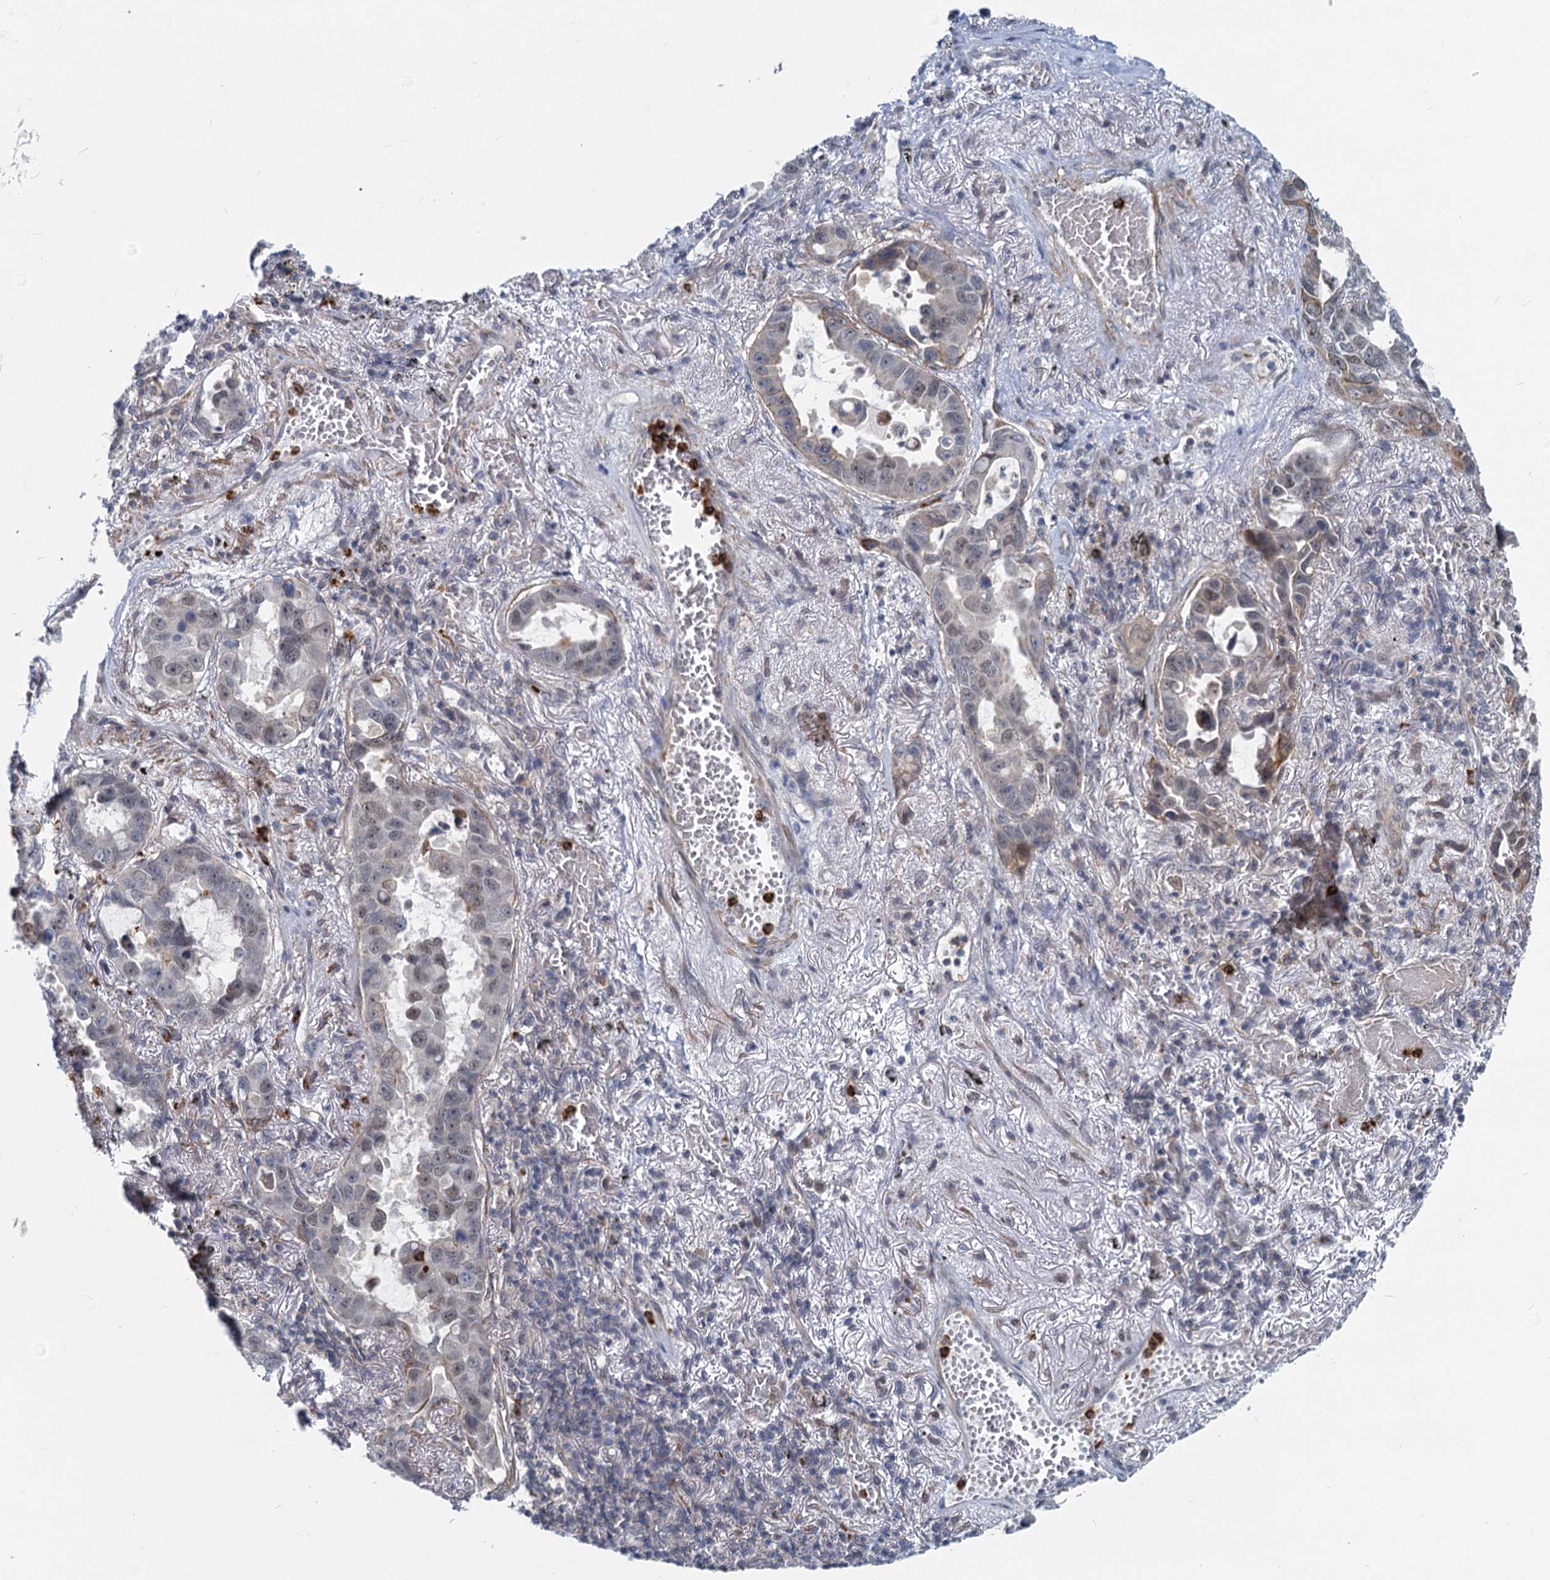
{"staining": {"intensity": "moderate", "quantity": "<25%", "location": "cytoplasmic/membranous"}, "tissue": "lung cancer", "cell_type": "Tumor cells", "image_type": "cancer", "snomed": [{"axis": "morphology", "description": "Adenocarcinoma, NOS"}, {"axis": "topography", "description": "Lung"}], "caption": "Protein expression analysis of human lung cancer reveals moderate cytoplasmic/membranous expression in approximately <25% of tumor cells.", "gene": "ADCY2", "patient": {"sex": "male", "age": 64}}